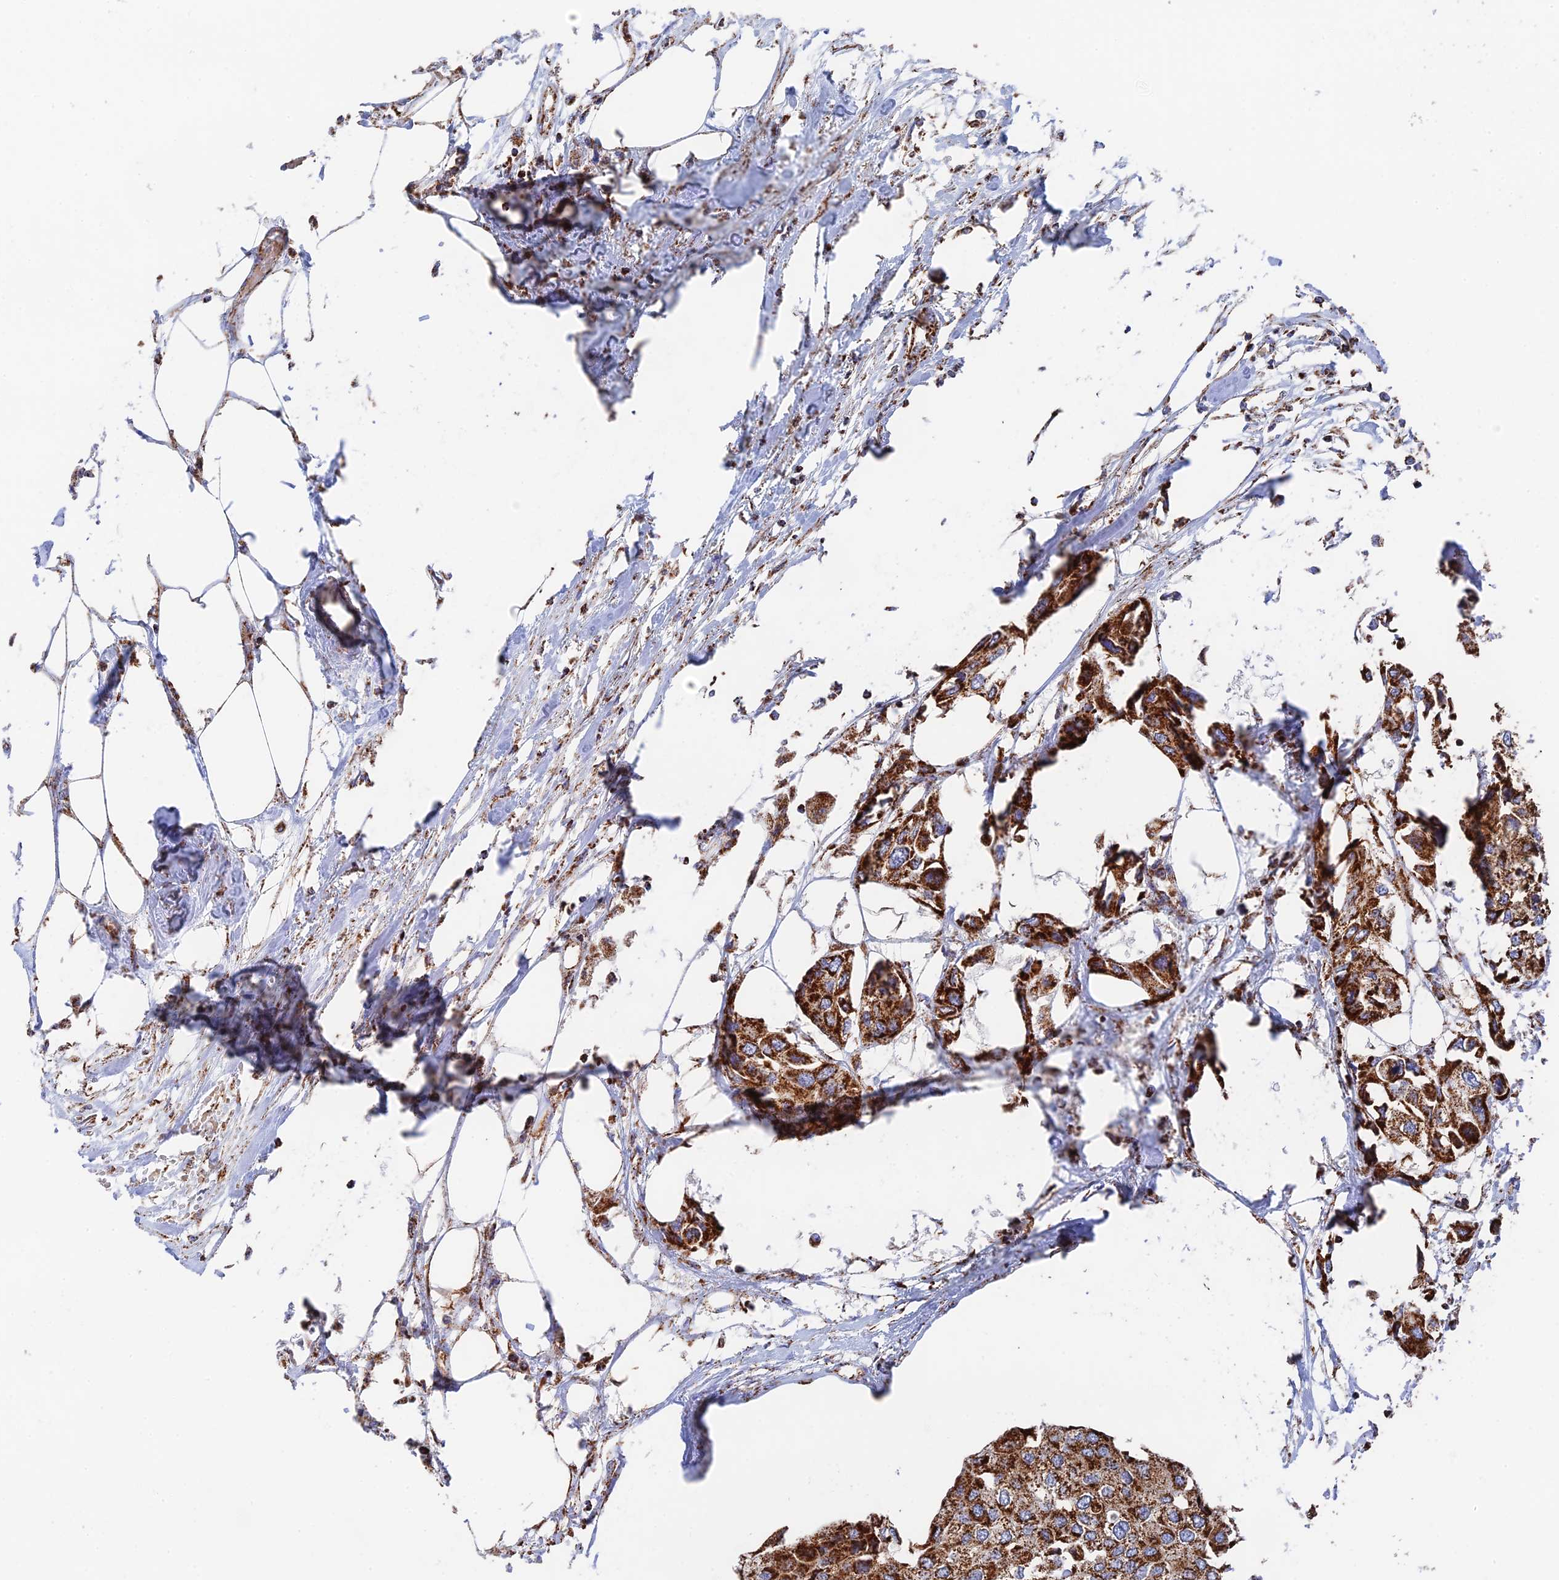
{"staining": {"intensity": "strong", "quantity": ">75%", "location": "cytoplasmic/membranous"}, "tissue": "urothelial cancer", "cell_type": "Tumor cells", "image_type": "cancer", "snomed": [{"axis": "morphology", "description": "Urothelial carcinoma, High grade"}, {"axis": "topography", "description": "Urinary bladder"}], "caption": "Protein expression analysis of high-grade urothelial carcinoma displays strong cytoplasmic/membranous staining in about >75% of tumor cells. (IHC, brightfield microscopy, high magnification).", "gene": "HAUS8", "patient": {"sex": "male", "age": 64}}